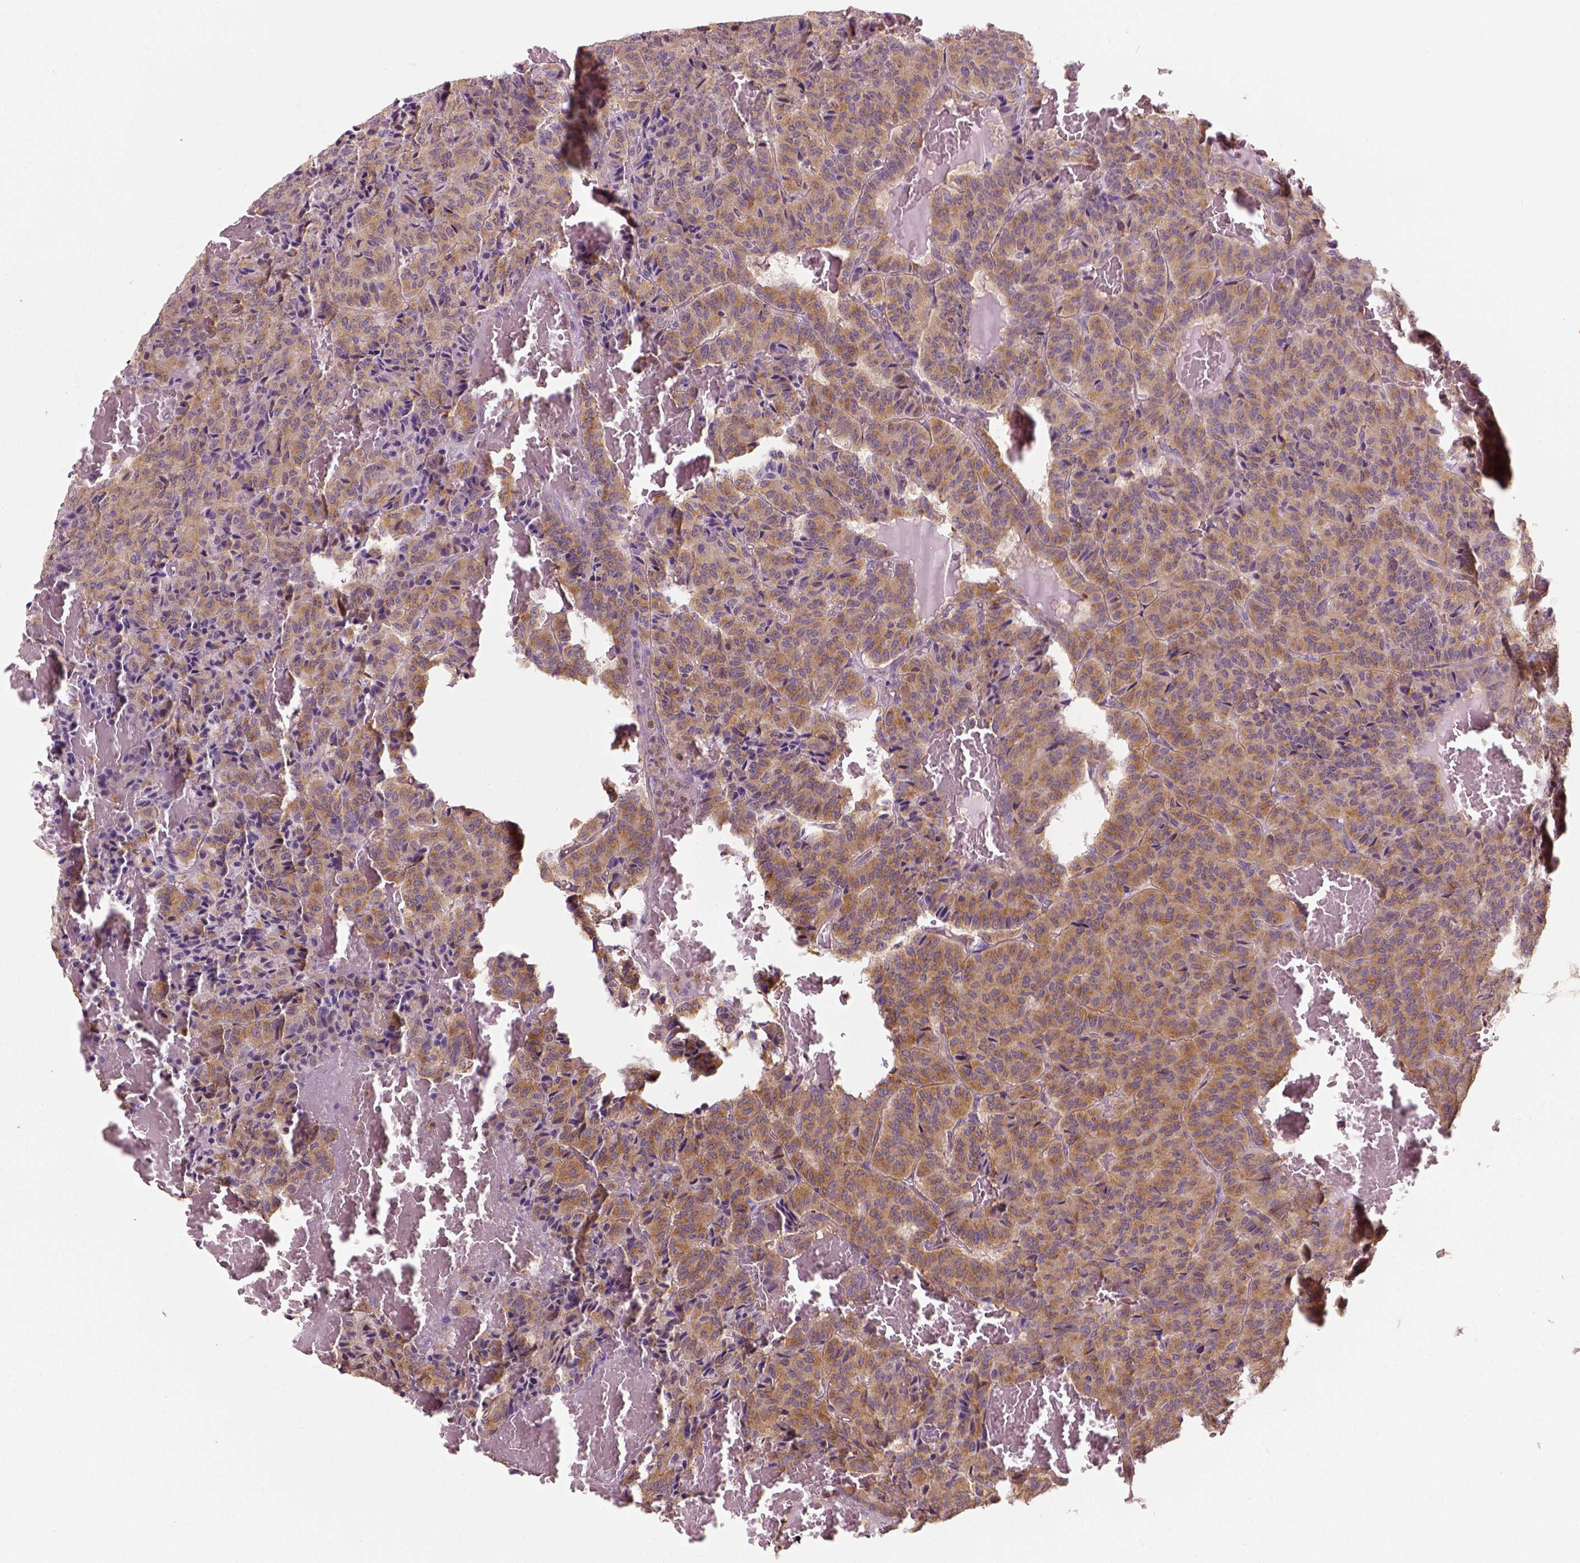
{"staining": {"intensity": "moderate", "quantity": "25%-75%", "location": "cytoplasmic/membranous"}, "tissue": "carcinoid", "cell_type": "Tumor cells", "image_type": "cancer", "snomed": [{"axis": "morphology", "description": "Carcinoid, malignant, NOS"}, {"axis": "topography", "description": "Lung"}], "caption": "Protein staining of malignant carcinoid tissue reveals moderate cytoplasmic/membranous expression in about 25%-75% of tumor cells. (DAB (3,3'-diaminobenzidine) IHC, brown staining for protein, blue staining for nuclei).", "gene": "CRACR2A", "patient": {"sex": "male", "age": 70}}